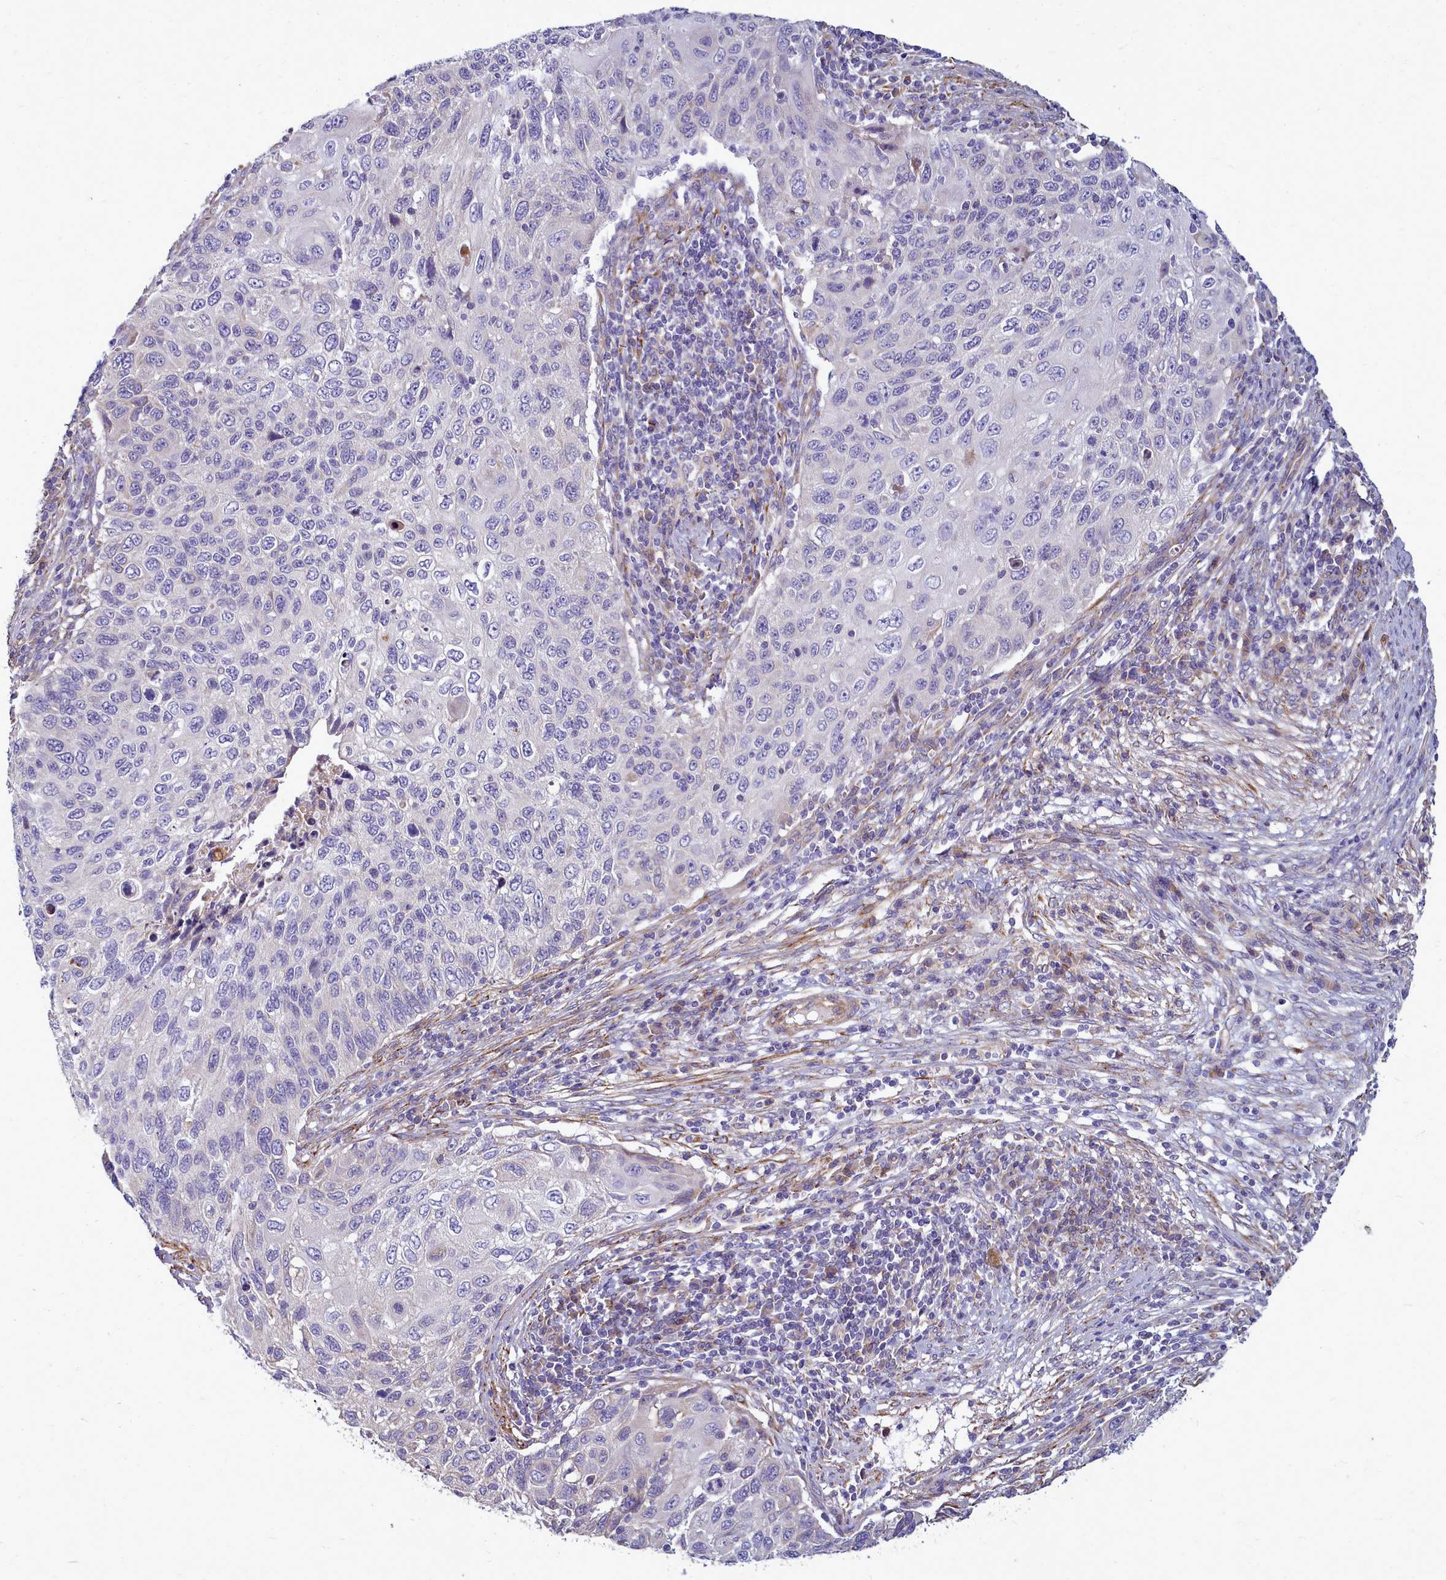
{"staining": {"intensity": "negative", "quantity": "none", "location": "none"}, "tissue": "cervical cancer", "cell_type": "Tumor cells", "image_type": "cancer", "snomed": [{"axis": "morphology", "description": "Squamous cell carcinoma, NOS"}, {"axis": "topography", "description": "Cervix"}], "caption": "An IHC image of cervical squamous cell carcinoma is shown. There is no staining in tumor cells of cervical squamous cell carcinoma.", "gene": "SMPD4", "patient": {"sex": "female", "age": 70}}